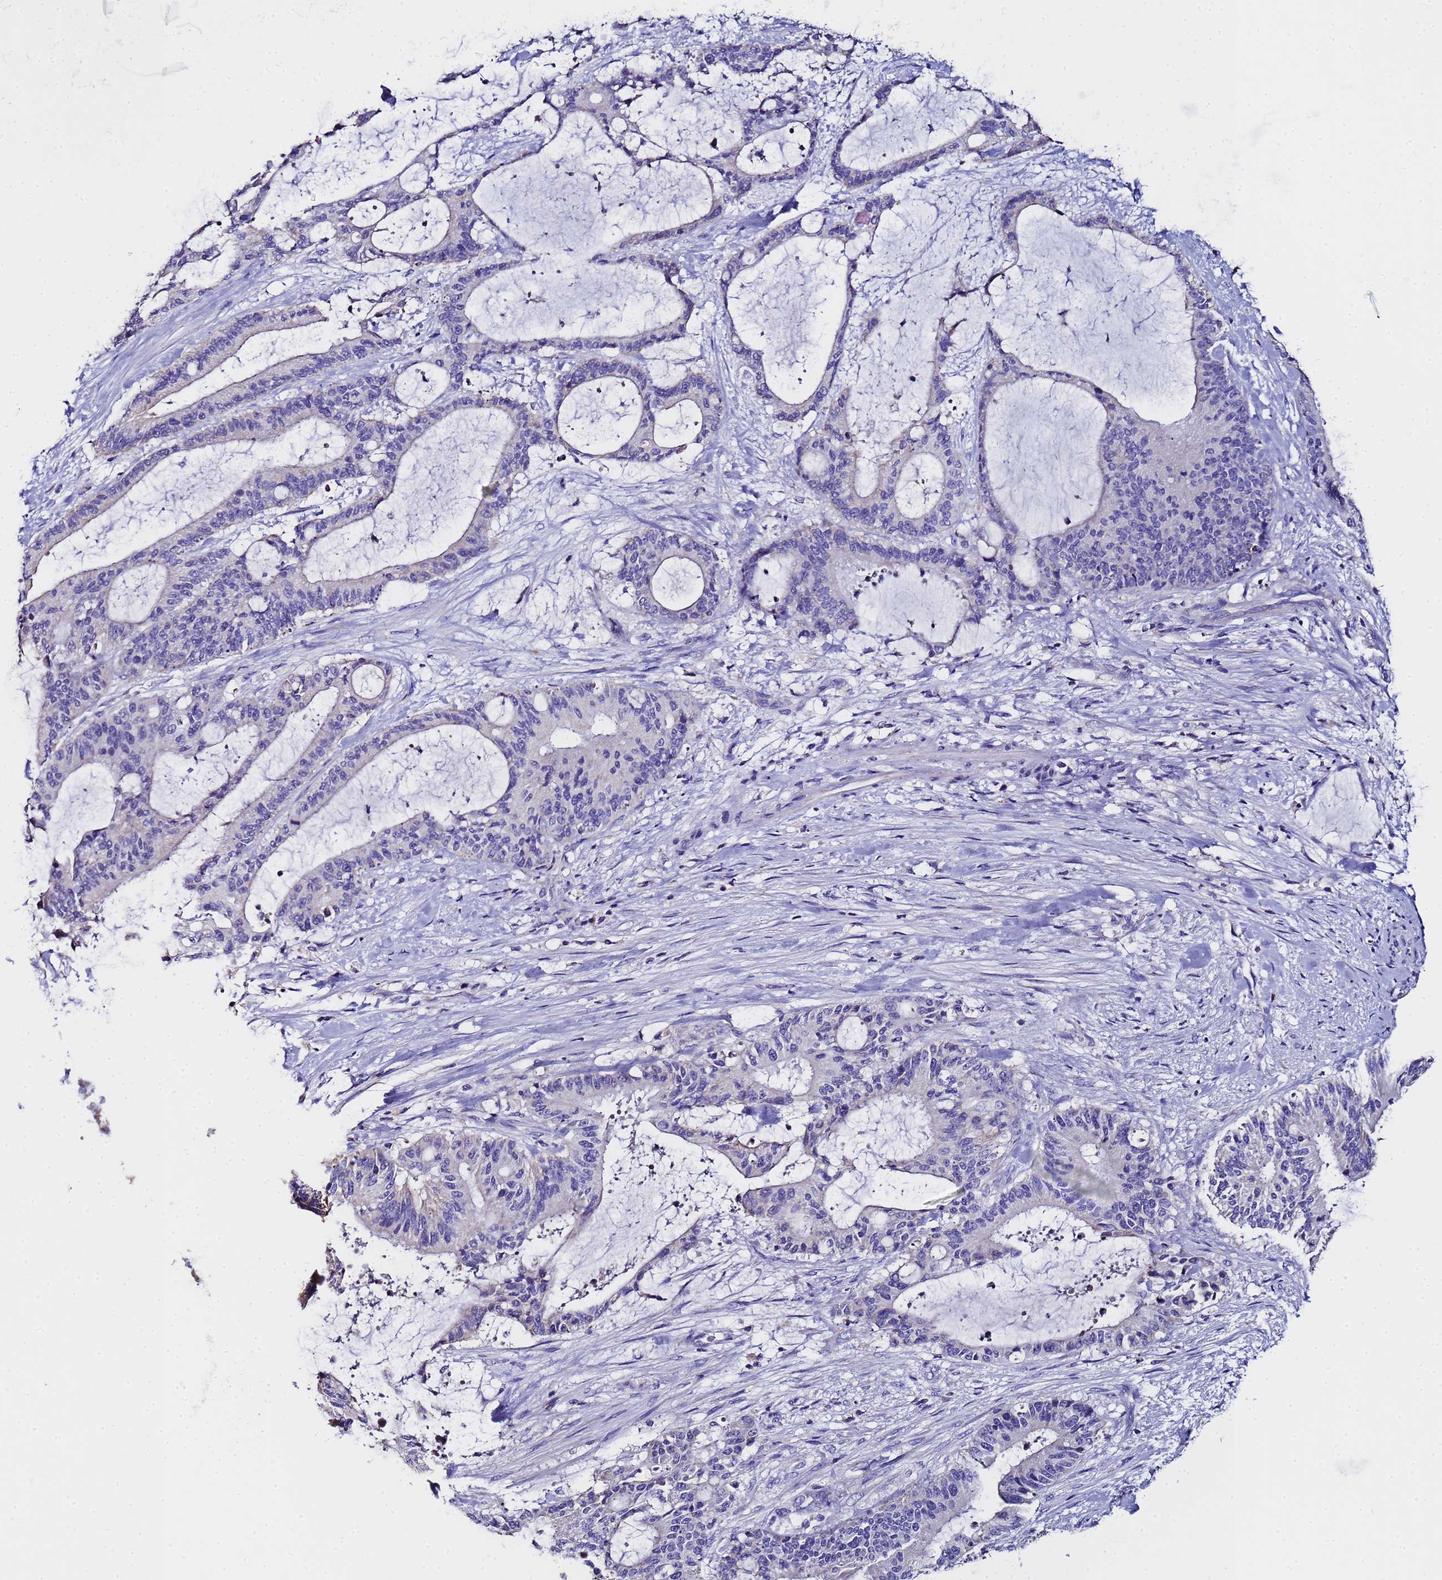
{"staining": {"intensity": "negative", "quantity": "none", "location": "none"}, "tissue": "liver cancer", "cell_type": "Tumor cells", "image_type": "cancer", "snomed": [{"axis": "morphology", "description": "Normal tissue, NOS"}, {"axis": "morphology", "description": "Cholangiocarcinoma"}, {"axis": "topography", "description": "Liver"}, {"axis": "topography", "description": "Peripheral nerve tissue"}], "caption": "There is no significant staining in tumor cells of cholangiocarcinoma (liver). (DAB immunohistochemistry (IHC) with hematoxylin counter stain).", "gene": "MRPS12", "patient": {"sex": "female", "age": 73}}